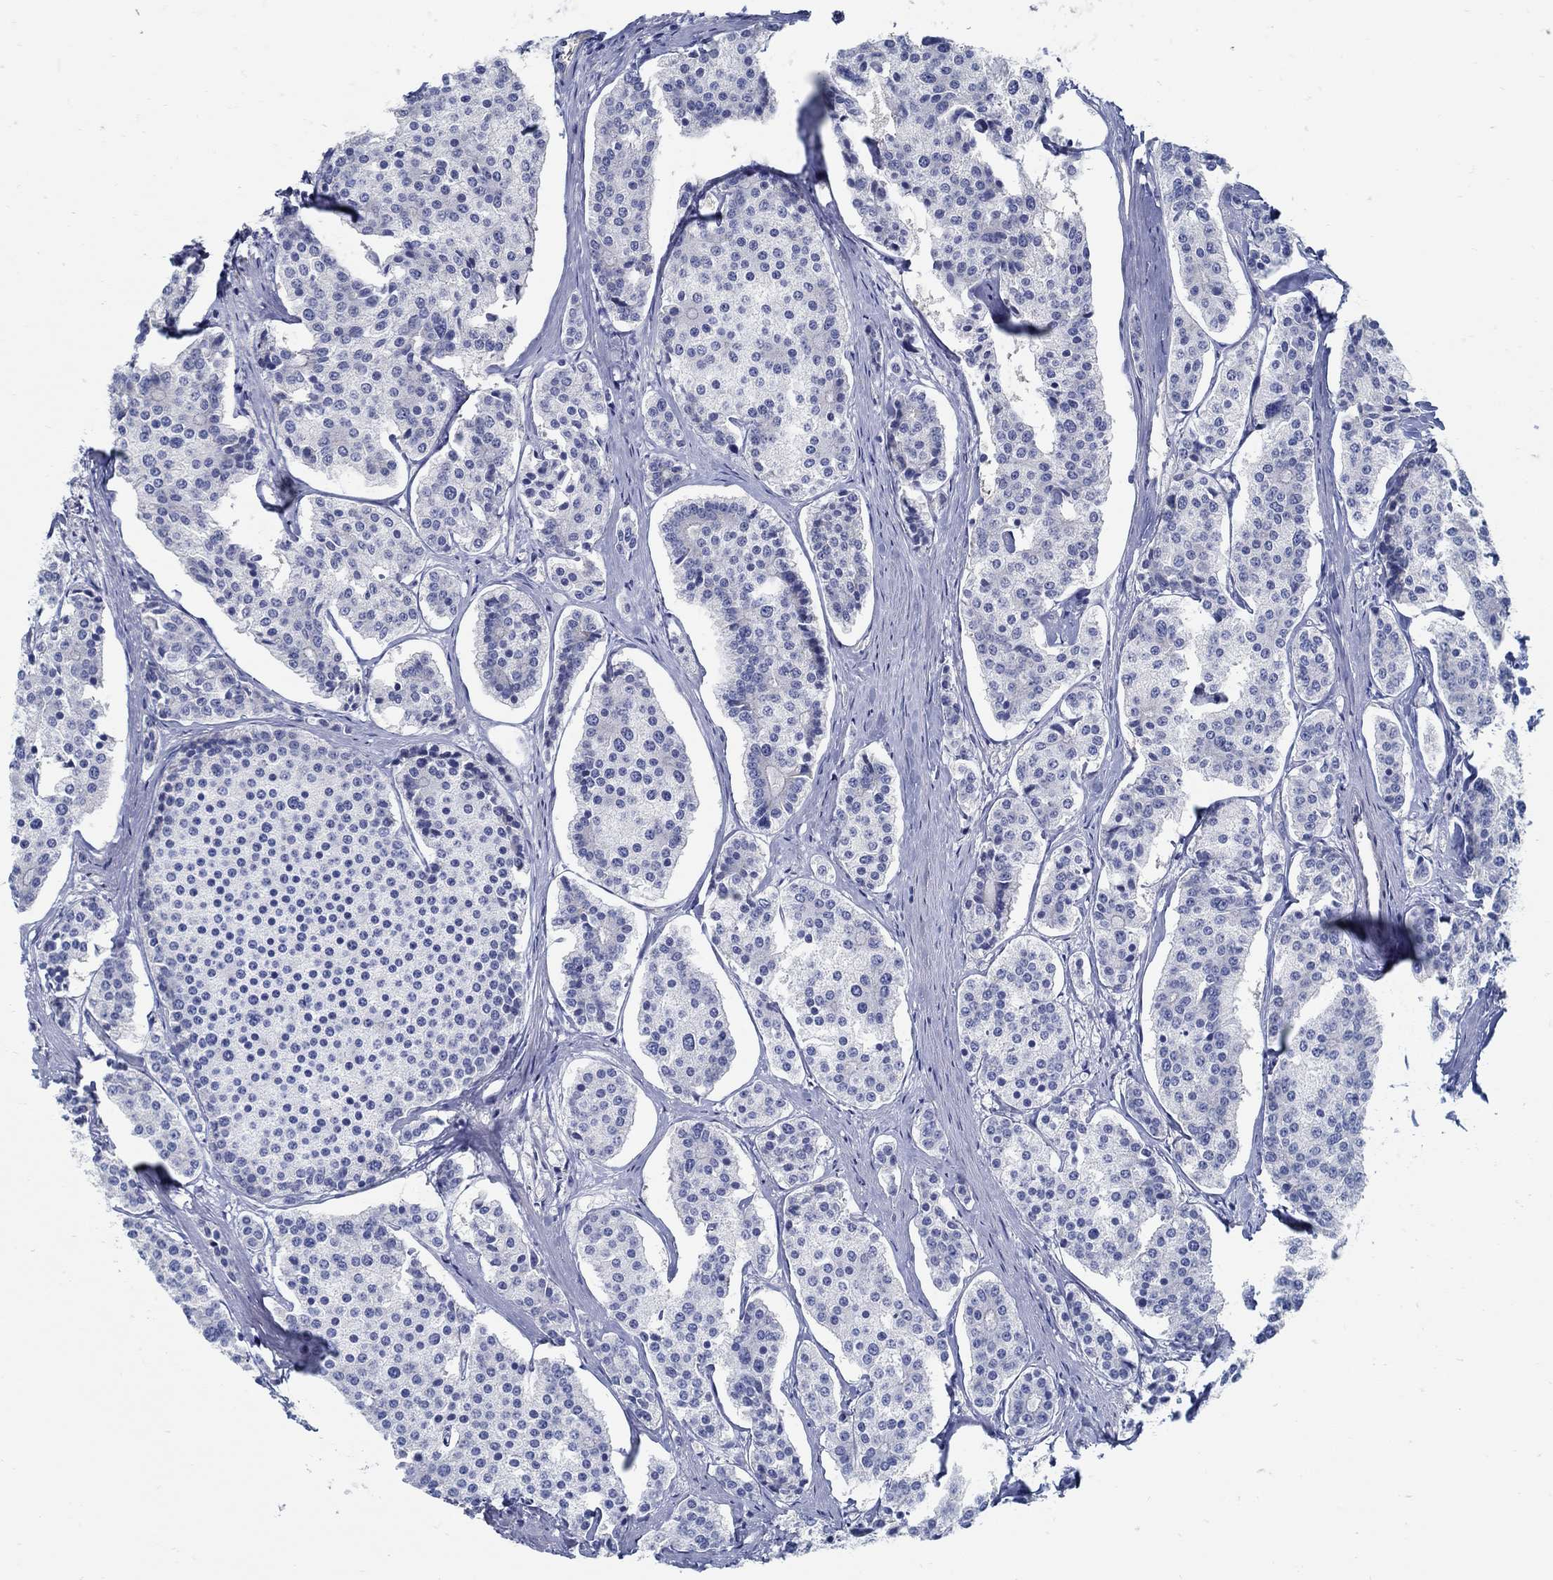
{"staining": {"intensity": "negative", "quantity": "none", "location": "none"}, "tissue": "carcinoid", "cell_type": "Tumor cells", "image_type": "cancer", "snomed": [{"axis": "morphology", "description": "Carcinoid, malignant, NOS"}, {"axis": "topography", "description": "Small intestine"}], "caption": "Tumor cells are negative for protein expression in human malignant carcinoid.", "gene": "C15orf39", "patient": {"sex": "female", "age": 65}}